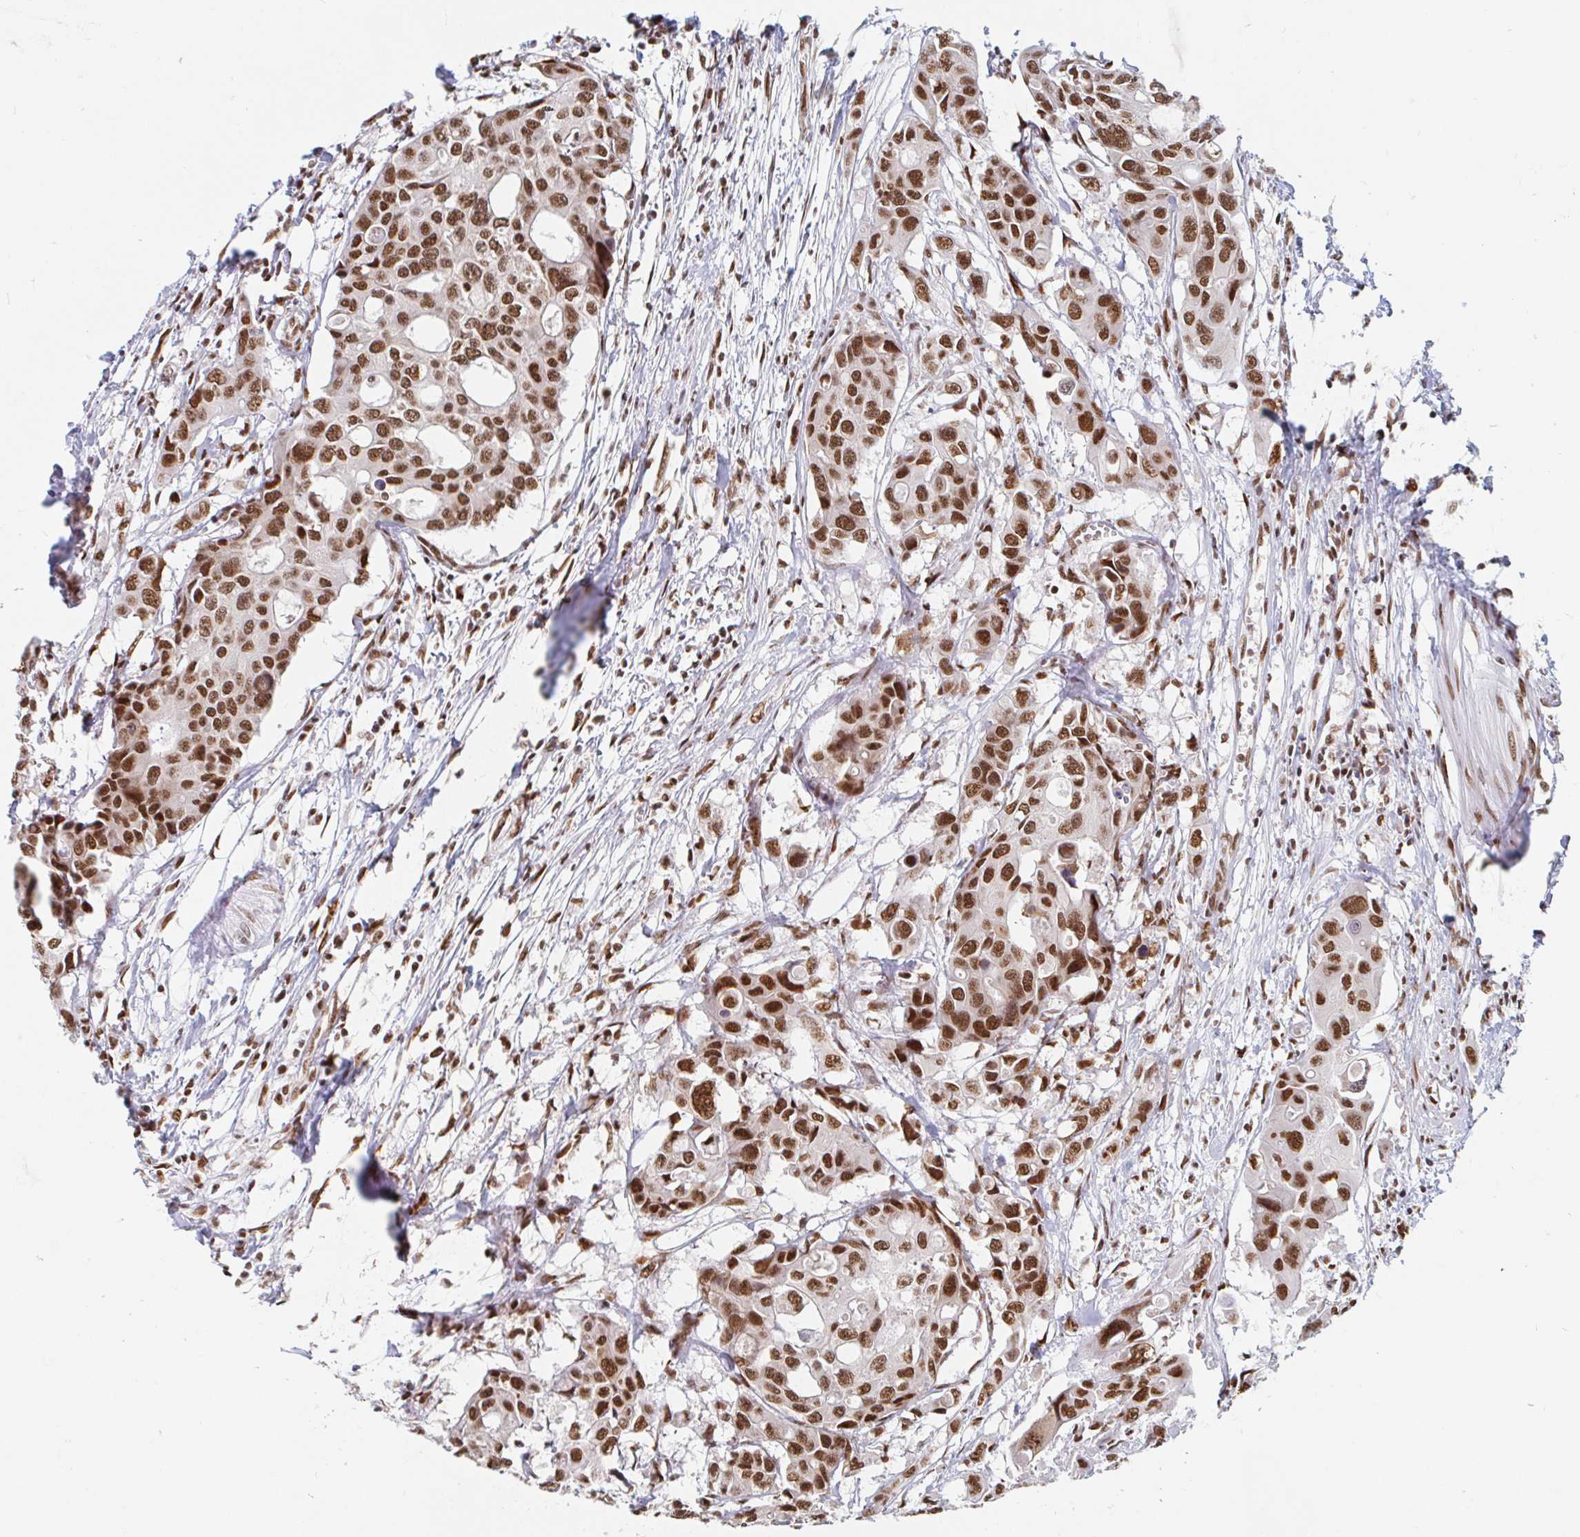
{"staining": {"intensity": "strong", "quantity": ">75%", "location": "nuclear"}, "tissue": "colorectal cancer", "cell_type": "Tumor cells", "image_type": "cancer", "snomed": [{"axis": "morphology", "description": "Adenocarcinoma, NOS"}, {"axis": "topography", "description": "Colon"}], "caption": "IHC of human colorectal cancer (adenocarcinoma) exhibits high levels of strong nuclear staining in about >75% of tumor cells. (IHC, brightfield microscopy, high magnification).", "gene": "RBMX", "patient": {"sex": "male", "age": 77}}